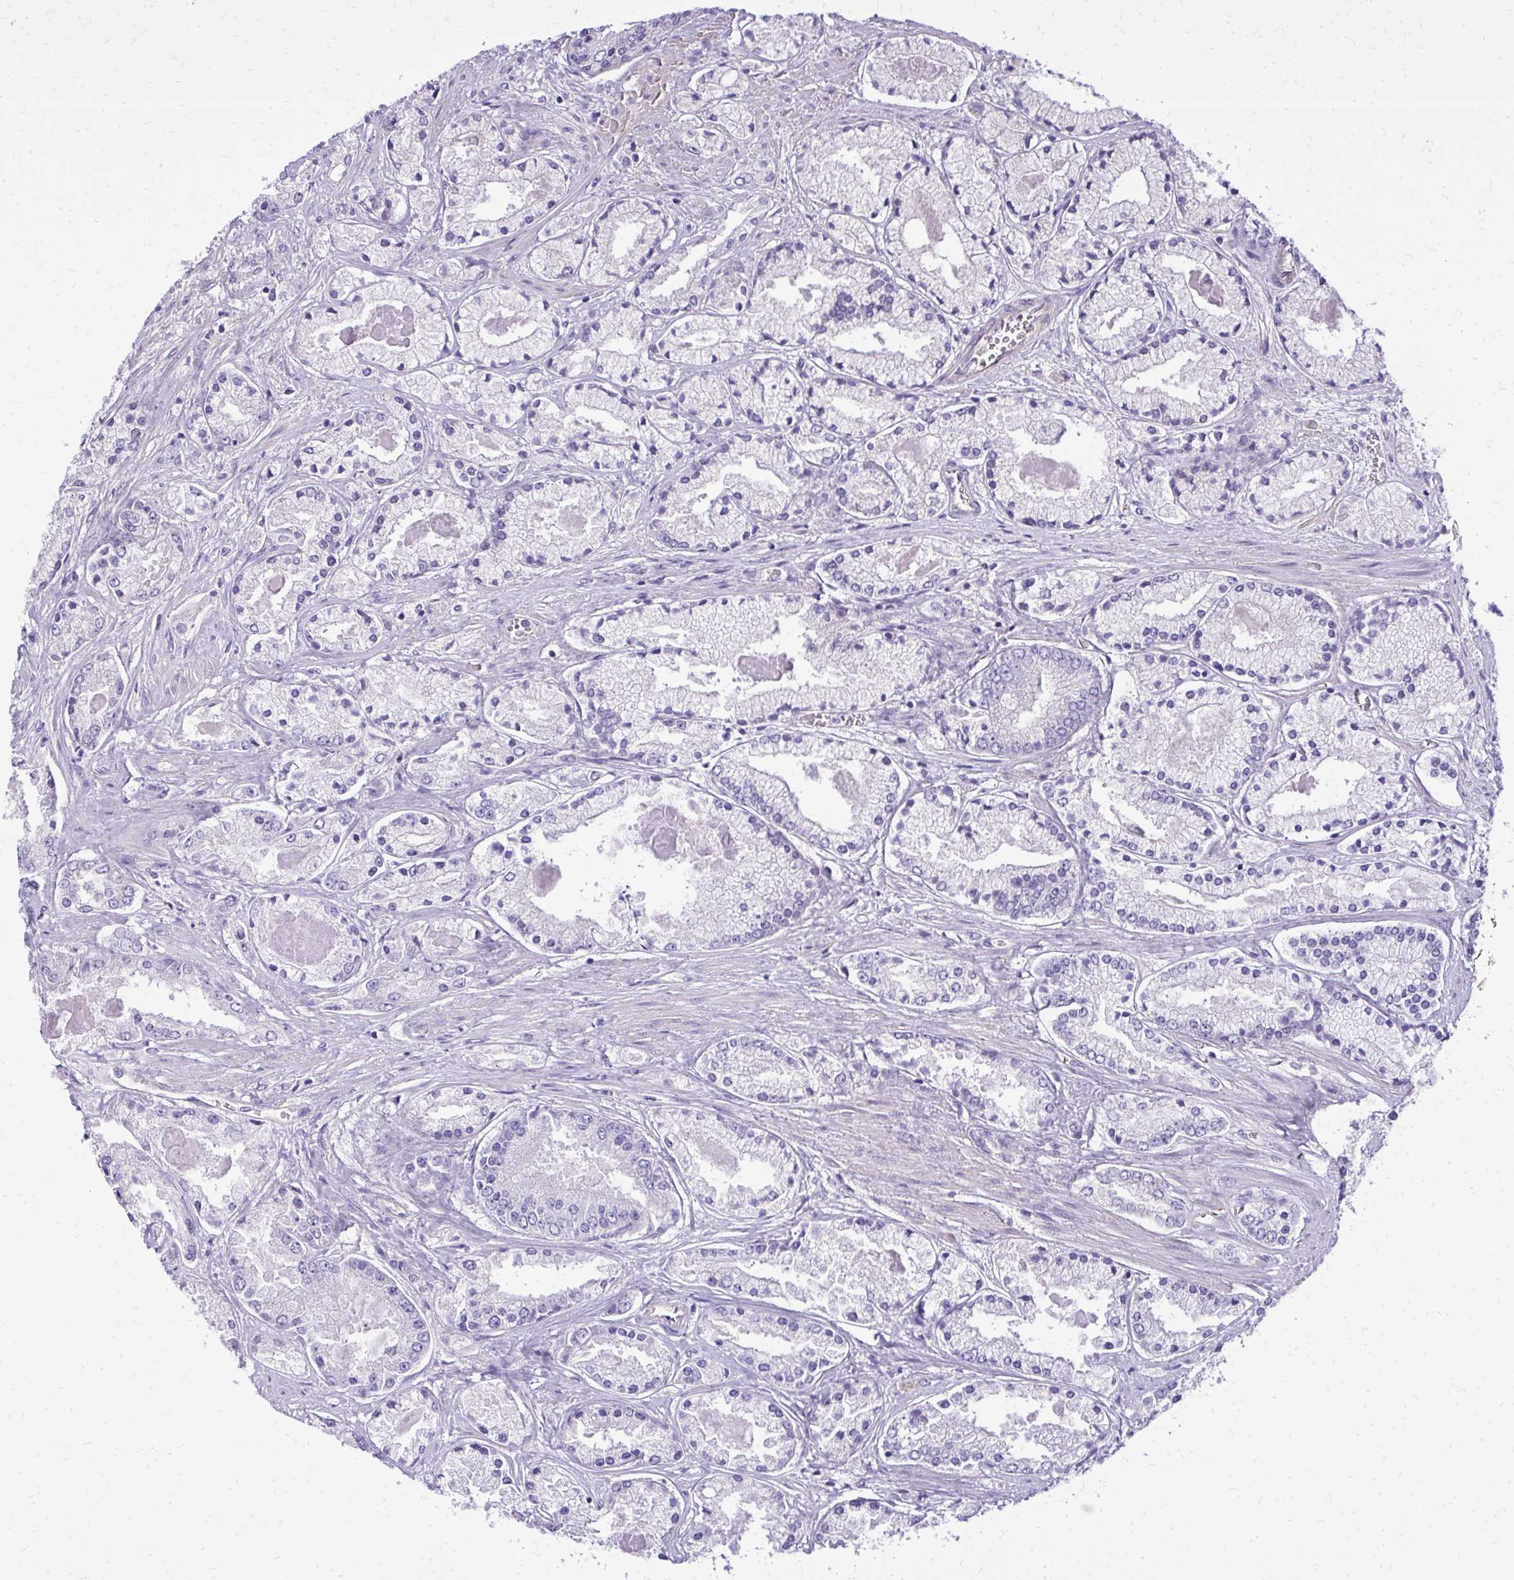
{"staining": {"intensity": "negative", "quantity": "none", "location": "none"}, "tissue": "prostate cancer", "cell_type": "Tumor cells", "image_type": "cancer", "snomed": [{"axis": "morphology", "description": "Adenocarcinoma, High grade"}, {"axis": "topography", "description": "Prostate"}], "caption": "DAB (3,3'-diaminobenzidine) immunohistochemical staining of prostate cancer (adenocarcinoma (high-grade)) reveals no significant positivity in tumor cells. (Immunohistochemistry (ihc), brightfield microscopy, high magnification).", "gene": "RUNDC3B", "patient": {"sex": "male", "age": 67}}